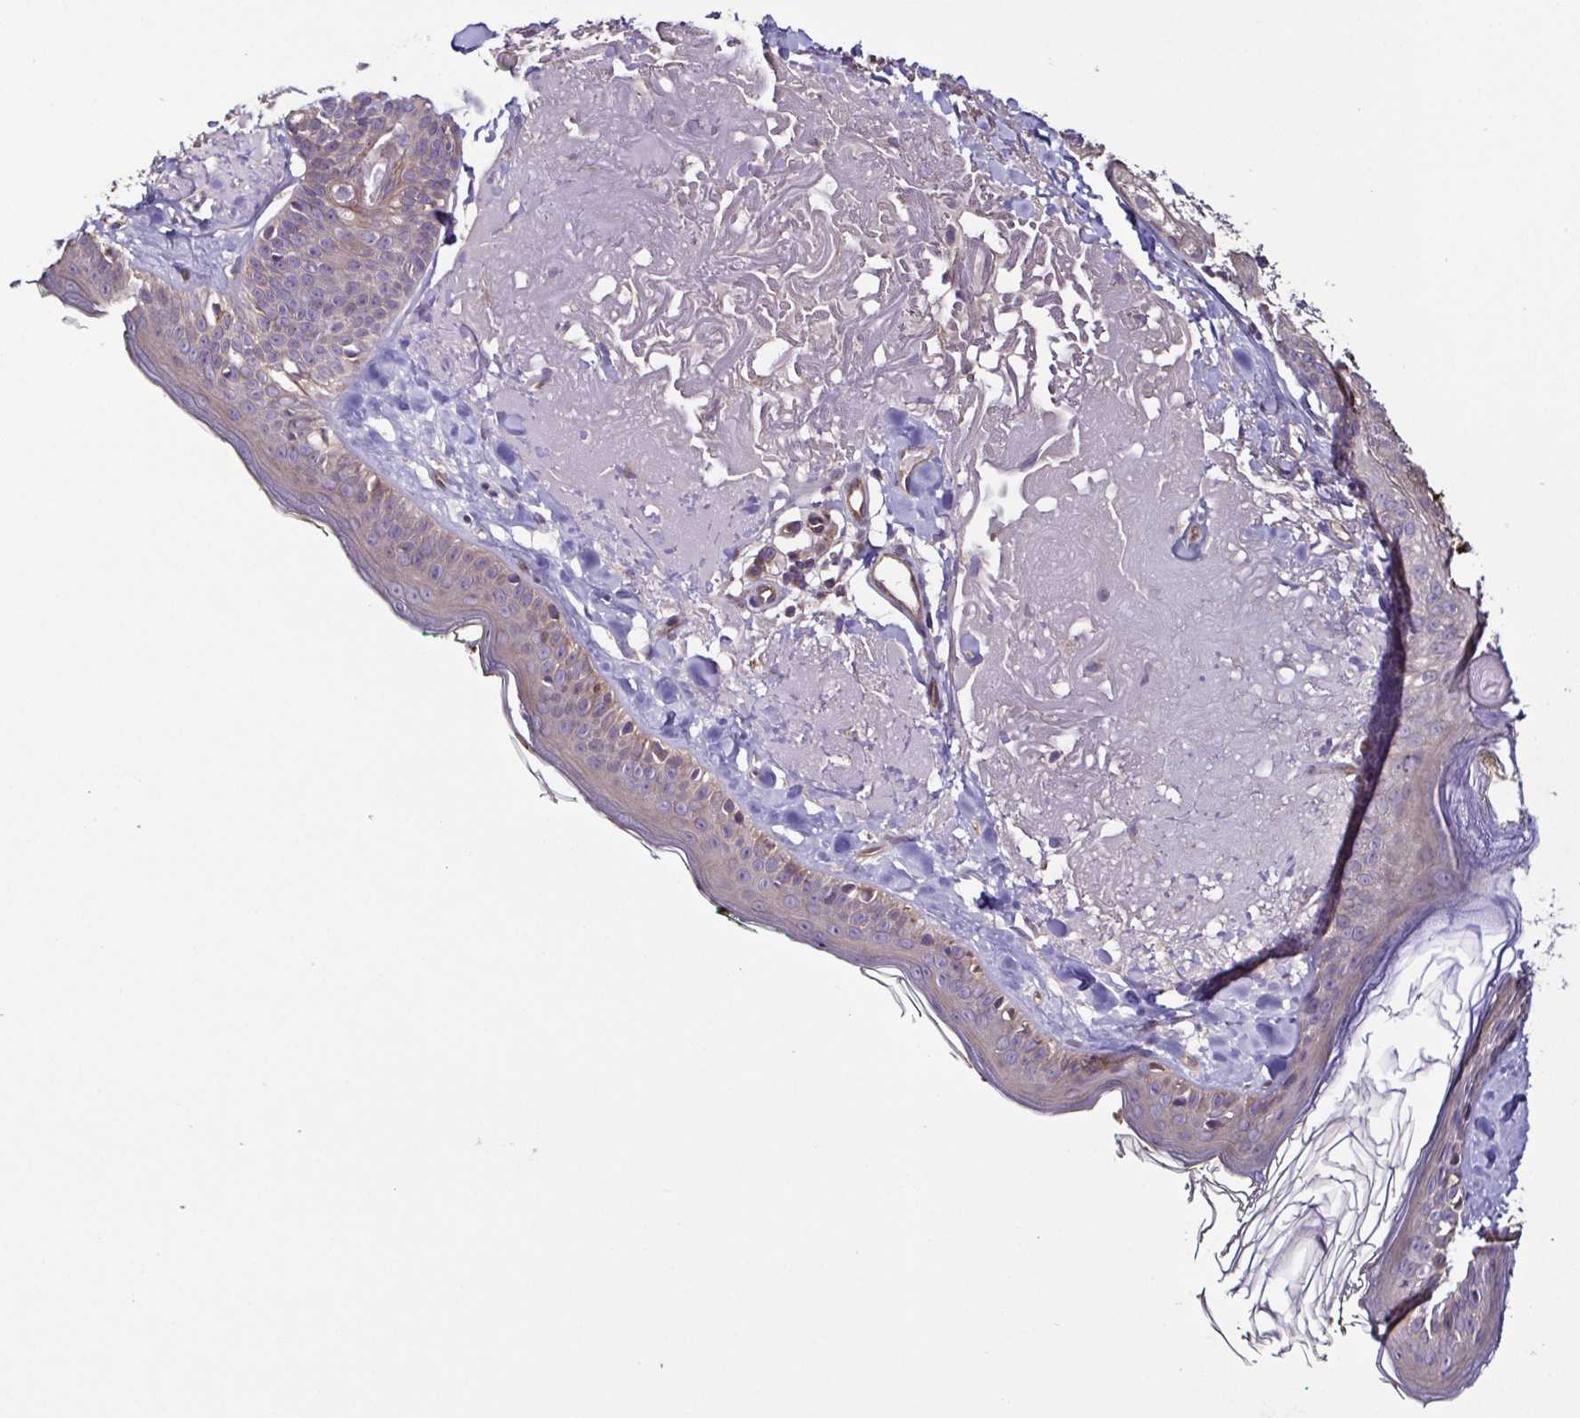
{"staining": {"intensity": "negative", "quantity": "none", "location": "none"}, "tissue": "skin", "cell_type": "Fibroblasts", "image_type": "normal", "snomed": [{"axis": "morphology", "description": "Normal tissue, NOS"}, {"axis": "topography", "description": "Skin"}], "caption": "The immunohistochemistry (IHC) micrograph has no significant staining in fibroblasts of skin.", "gene": "LMOD2", "patient": {"sex": "male", "age": 73}}